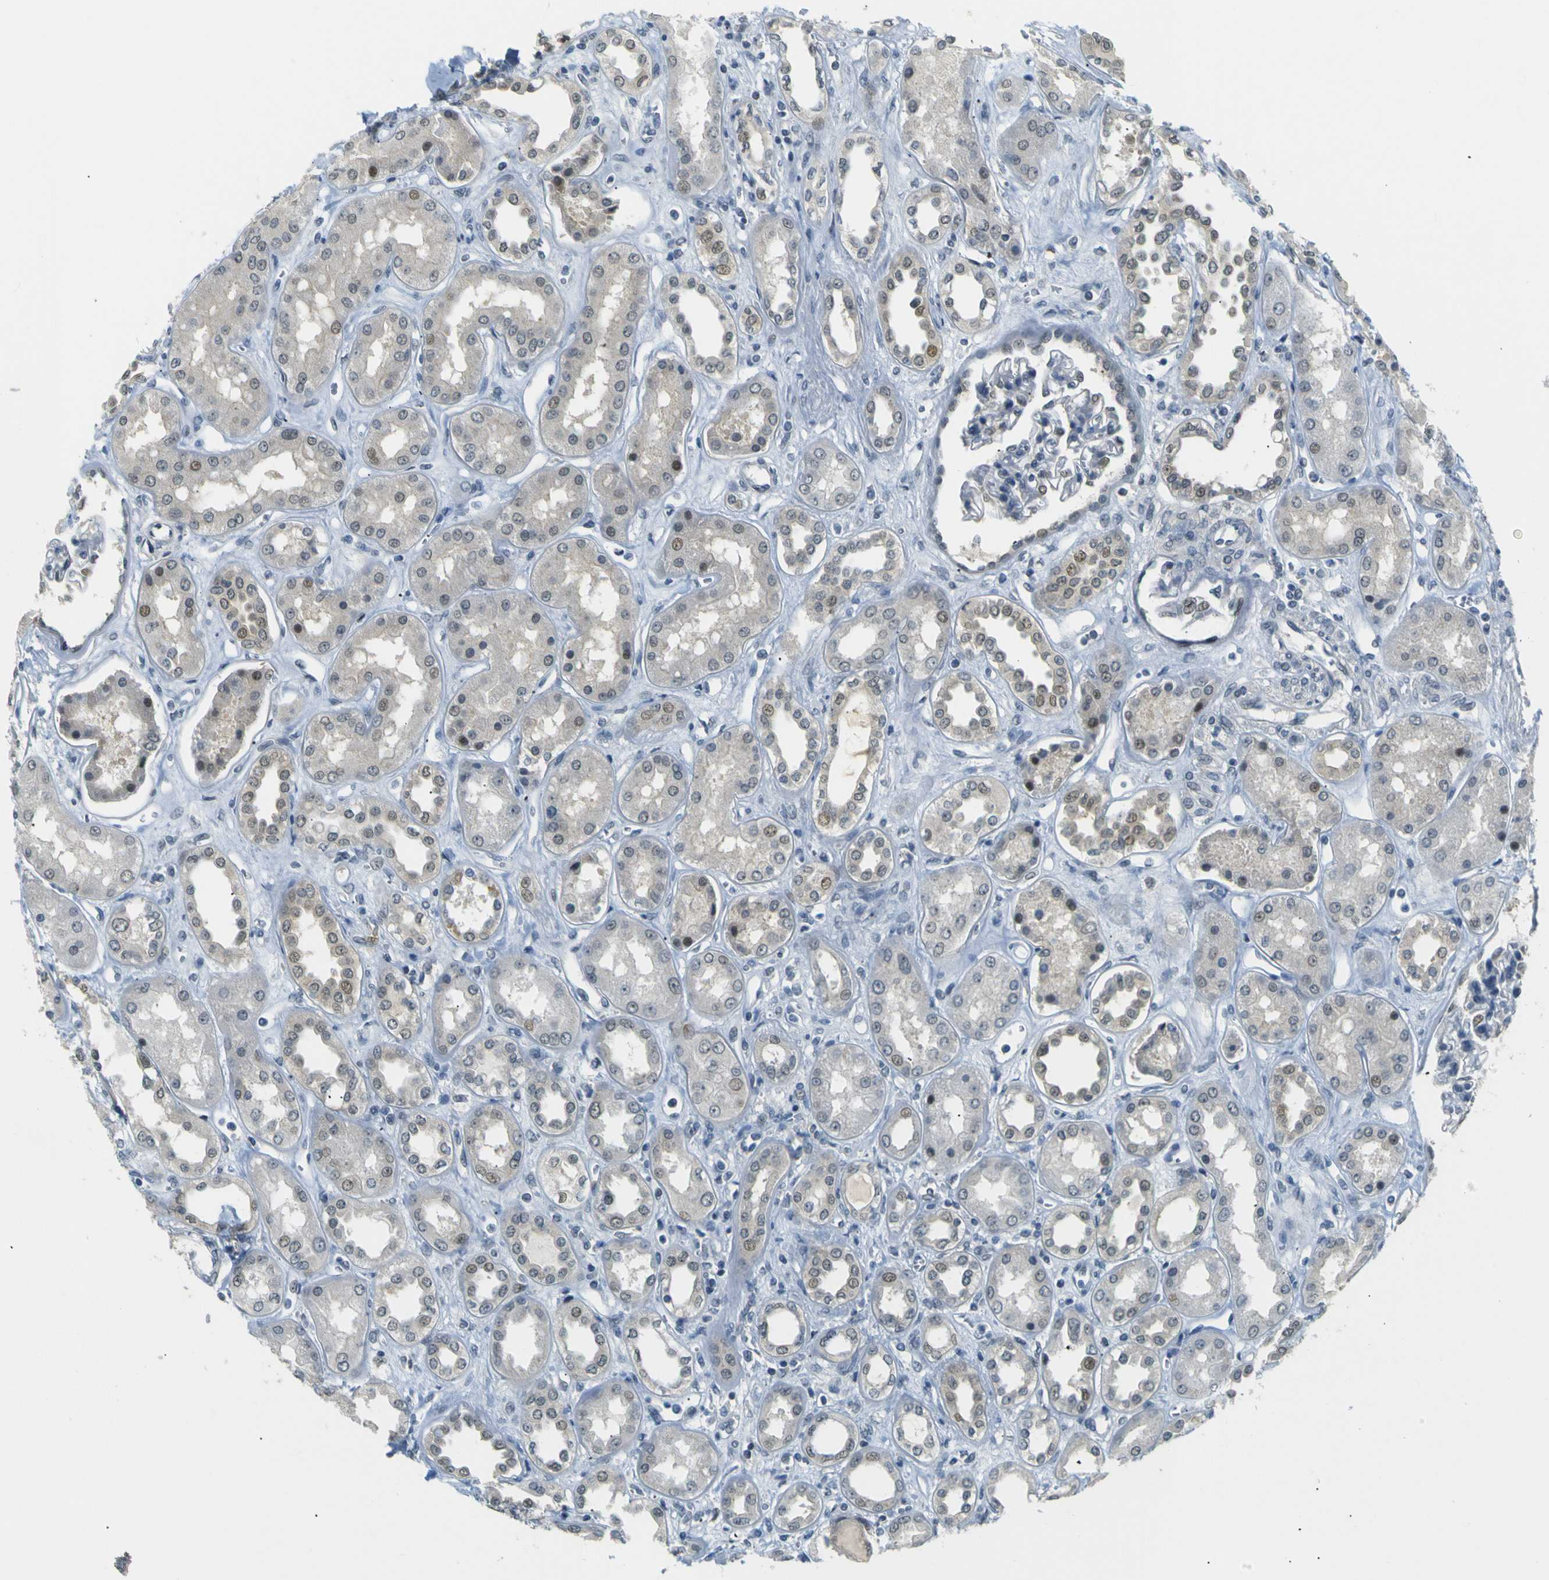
{"staining": {"intensity": "moderate", "quantity": "<25%", "location": "nuclear"}, "tissue": "kidney", "cell_type": "Cells in glomeruli", "image_type": "normal", "snomed": [{"axis": "morphology", "description": "Normal tissue, NOS"}, {"axis": "topography", "description": "Kidney"}], "caption": "IHC photomicrograph of unremarkable kidney: human kidney stained using immunohistochemistry (IHC) displays low levels of moderate protein expression localized specifically in the nuclear of cells in glomeruli, appearing as a nuclear brown color.", "gene": "SKP1", "patient": {"sex": "male", "age": 59}}